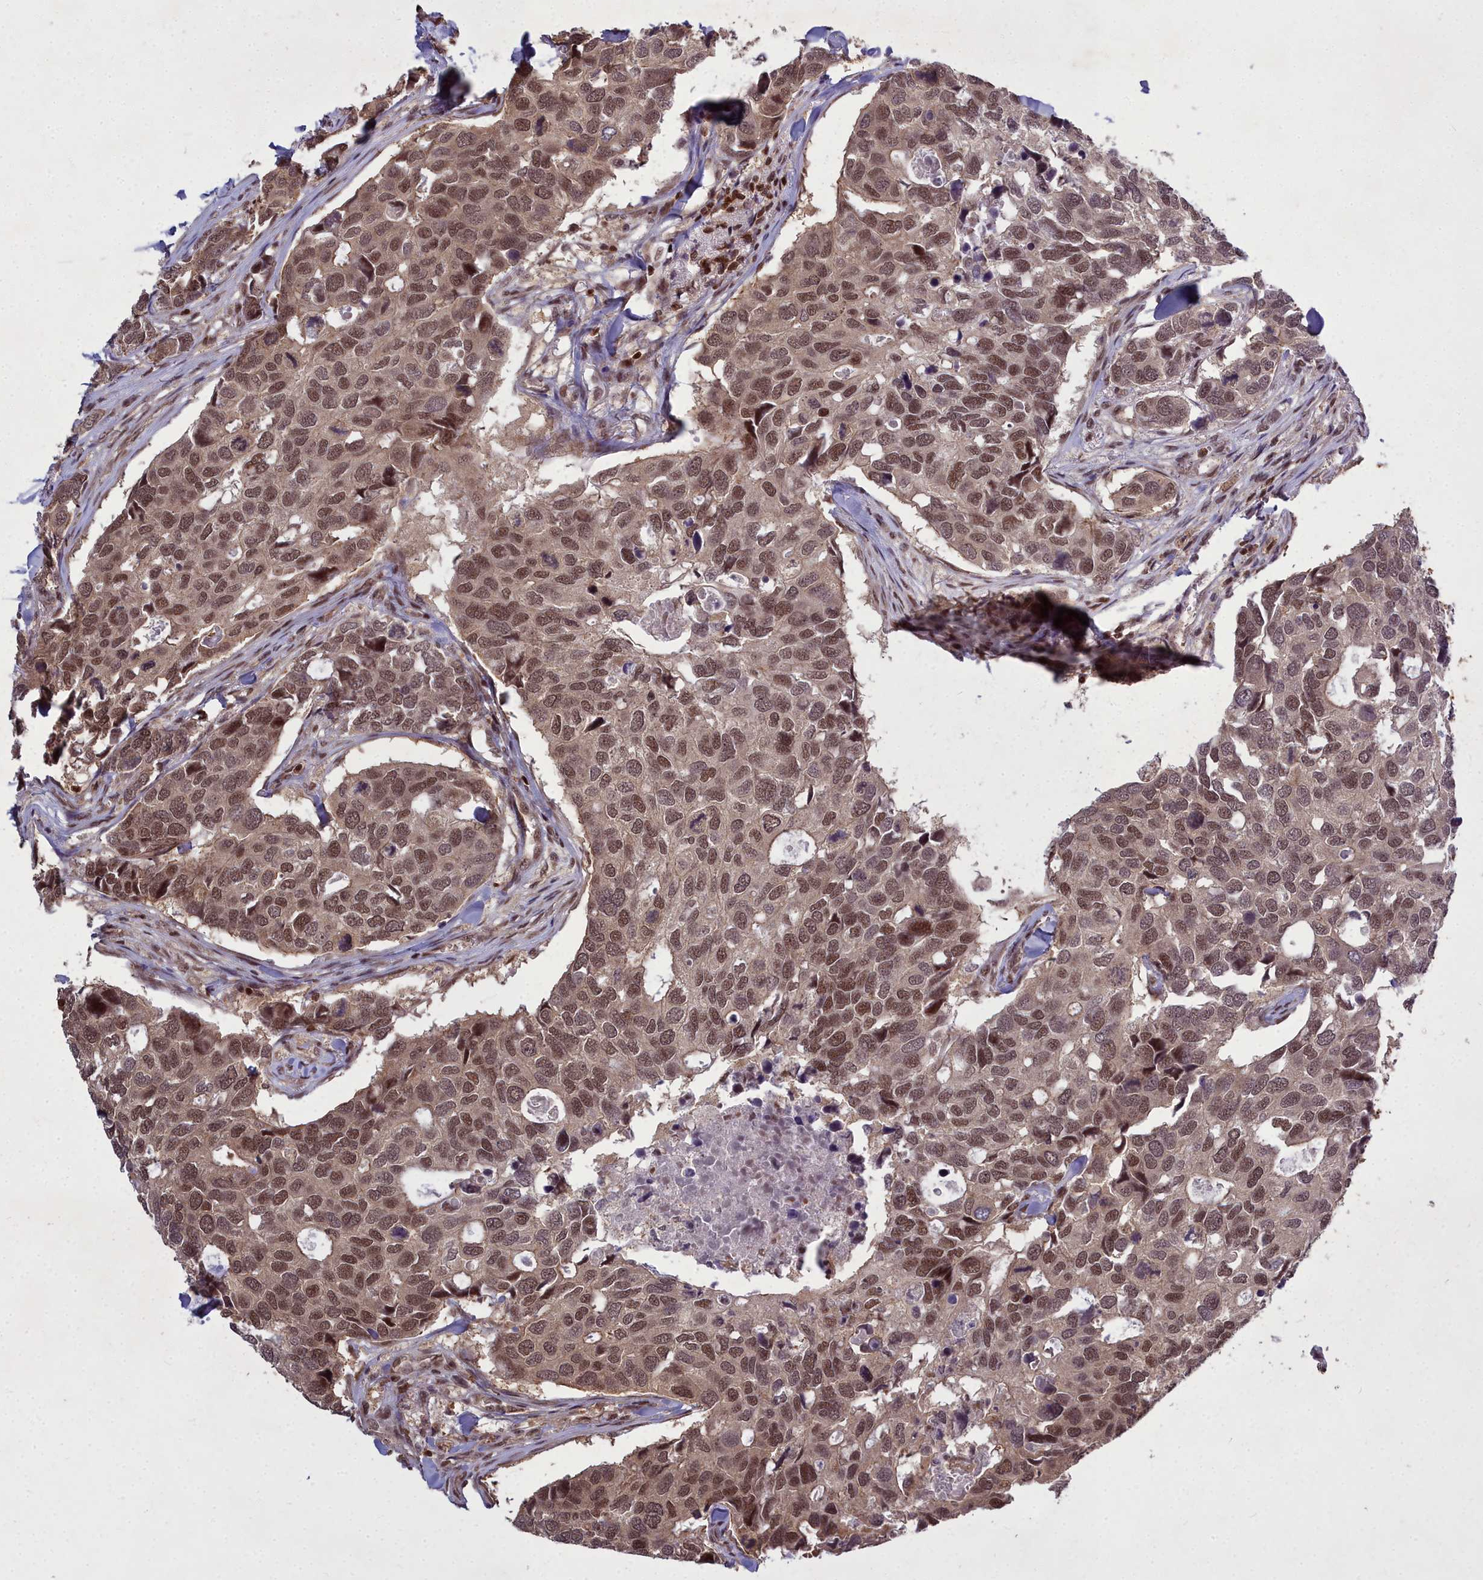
{"staining": {"intensity": "moderate", "quantity": ">75%", "location": "nuclear"}, "tissue": "breast cancer", "cell_type": "Tumor cells", "image_type": "cancer", "snomed": [{"axis": "morphology", "description": "Duct carcinoma"}, {"axis": "topography", "description": "Breast"}], "caption": "Immunohistochemical staining of breast cancer demonstrates medium levels of moderate nuclear protein positivity in about >75% of tumor cells.", "gene": "GMEB1", "patient": {"sex": "female", "age": 83}}